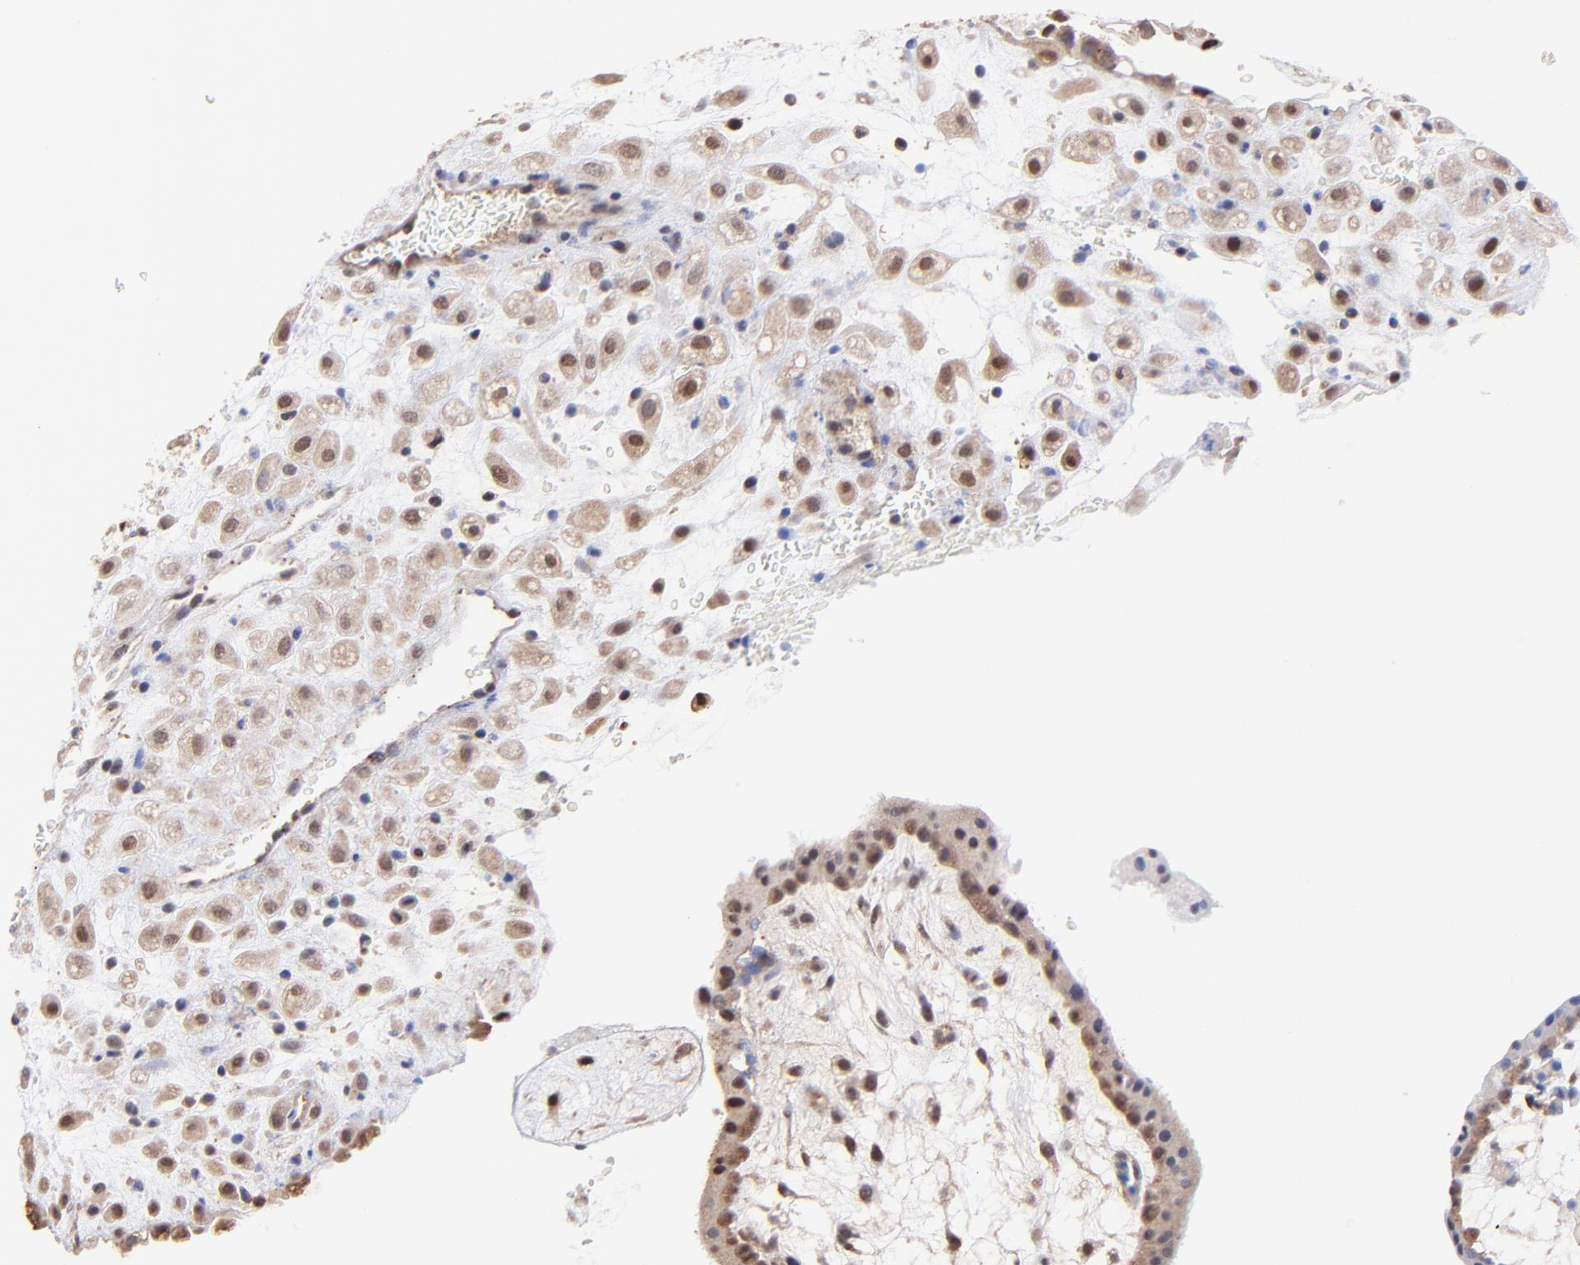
{"staining": {"intensity": "moderate", "quantity": ">75%", "location": "cytoplasmic/membranous,nuclear"}, "tissue": "placenta", "cell_type": "Decidual cells", "image_type": "normal", "snomed": [{"axis": "morphology", "description": "Normal tissue, NOS"}, {"axis": "topography", "description": "Placenta"}], "caption": "An image showing moderate cytoplasmic/membranous,nuclear expression in about >75% of decidual cells in normal placenta, as visualized by brown immunohistochemical staining.", "gene": "PSMA6", "patient": {"sex": "female", "age": 35}}